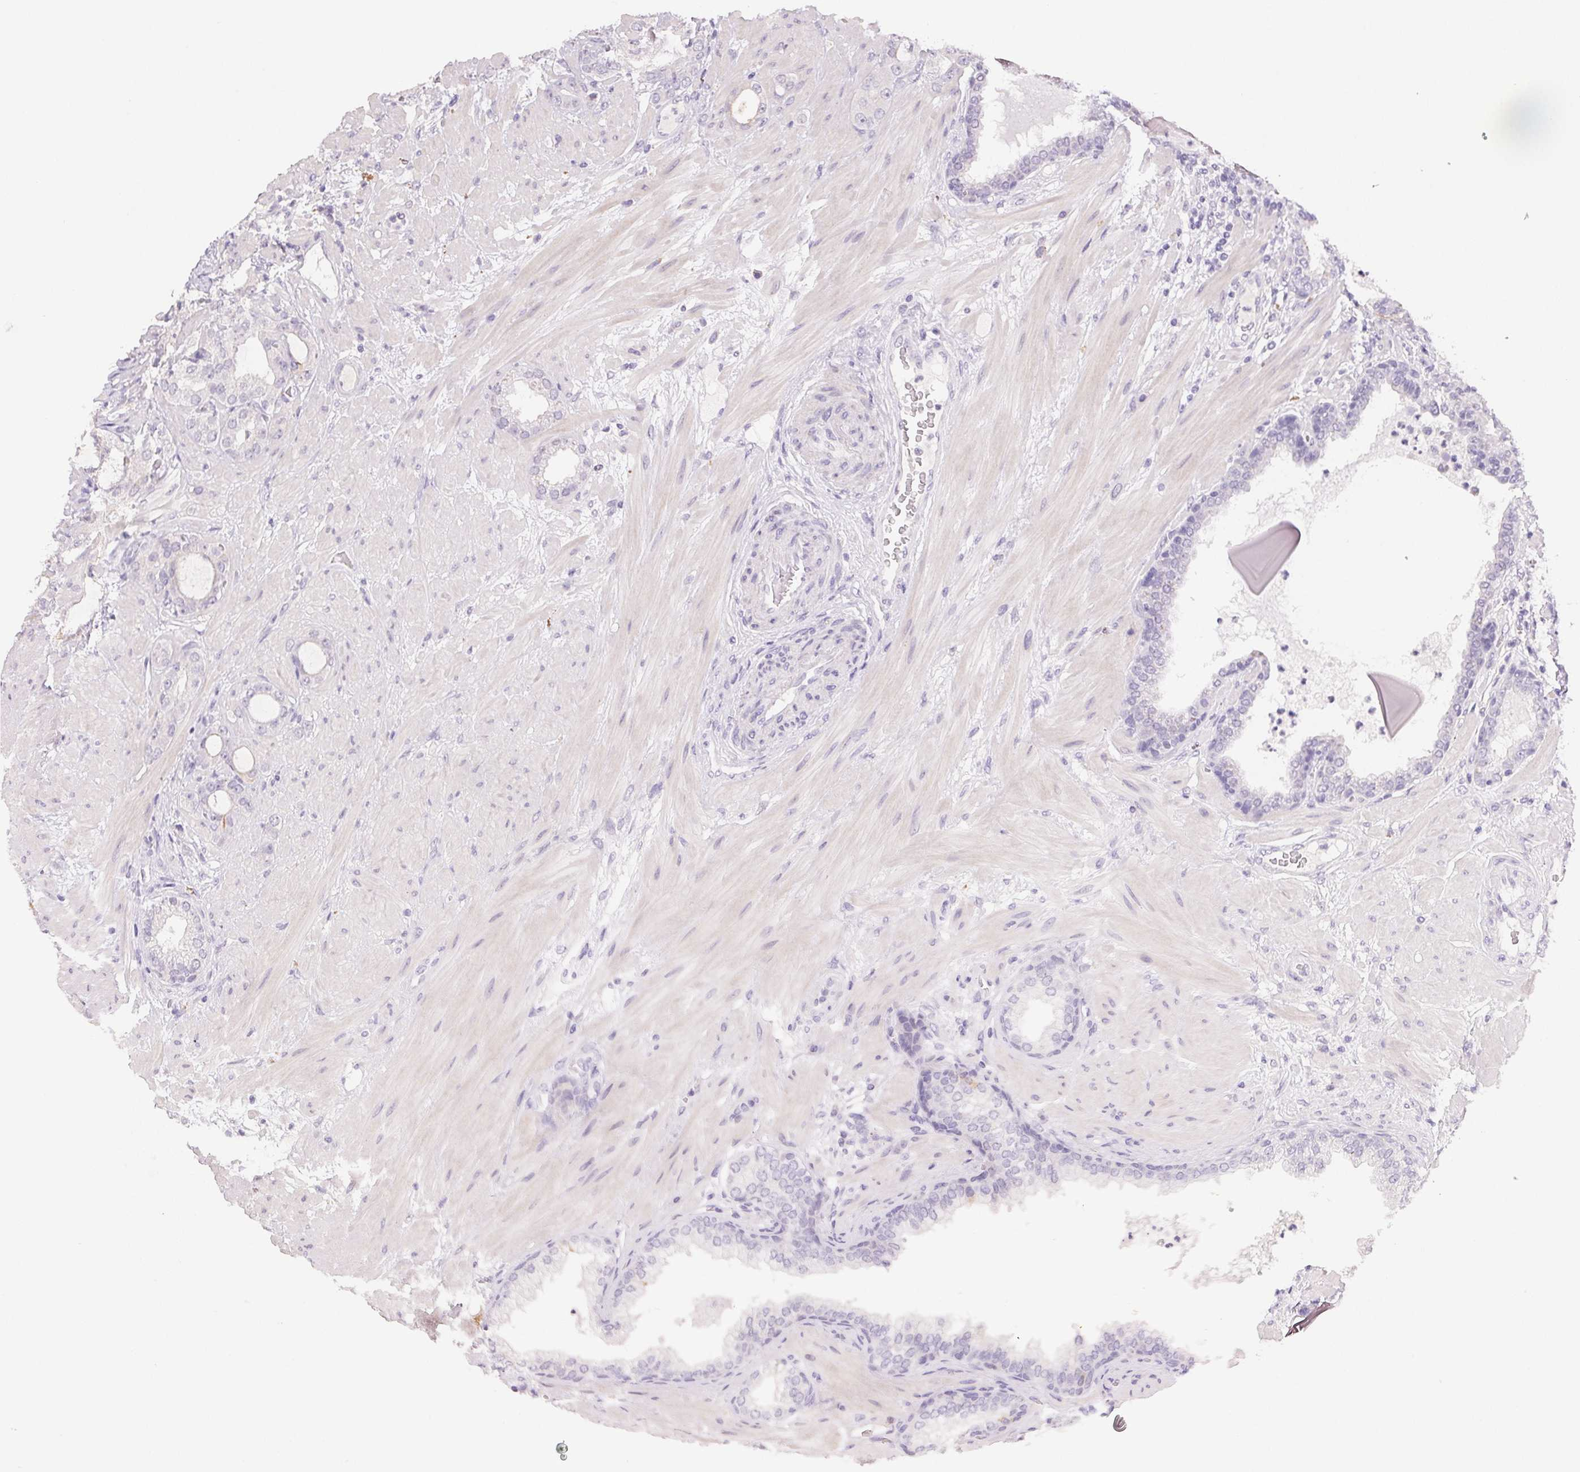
{"staining": {"intensity": "negative", "quantity": "none", "location": "none"}, "tissue": "prostate cancer", "cell_type": "Tumor cells", "image_type": "cancer", "snomed": [{"axis": "morphology", "description": "Adenocarcinoma, Low grade"}, {"axis": "topography", "description": "Prostate"}], "caption": "IHC histopathology image of neoplastic tissue: human adenocarcinoma (low-grade) (prostate) stained with DAB (3,3'-diaminobenzidine) exhibits no significant protein positivity in tumor cells. (Brightfield microscopy of DAB immunohistochemistry at high magnification).", "gene": "BPIFB2", "patient": {"sex": "male", "age": 57}}